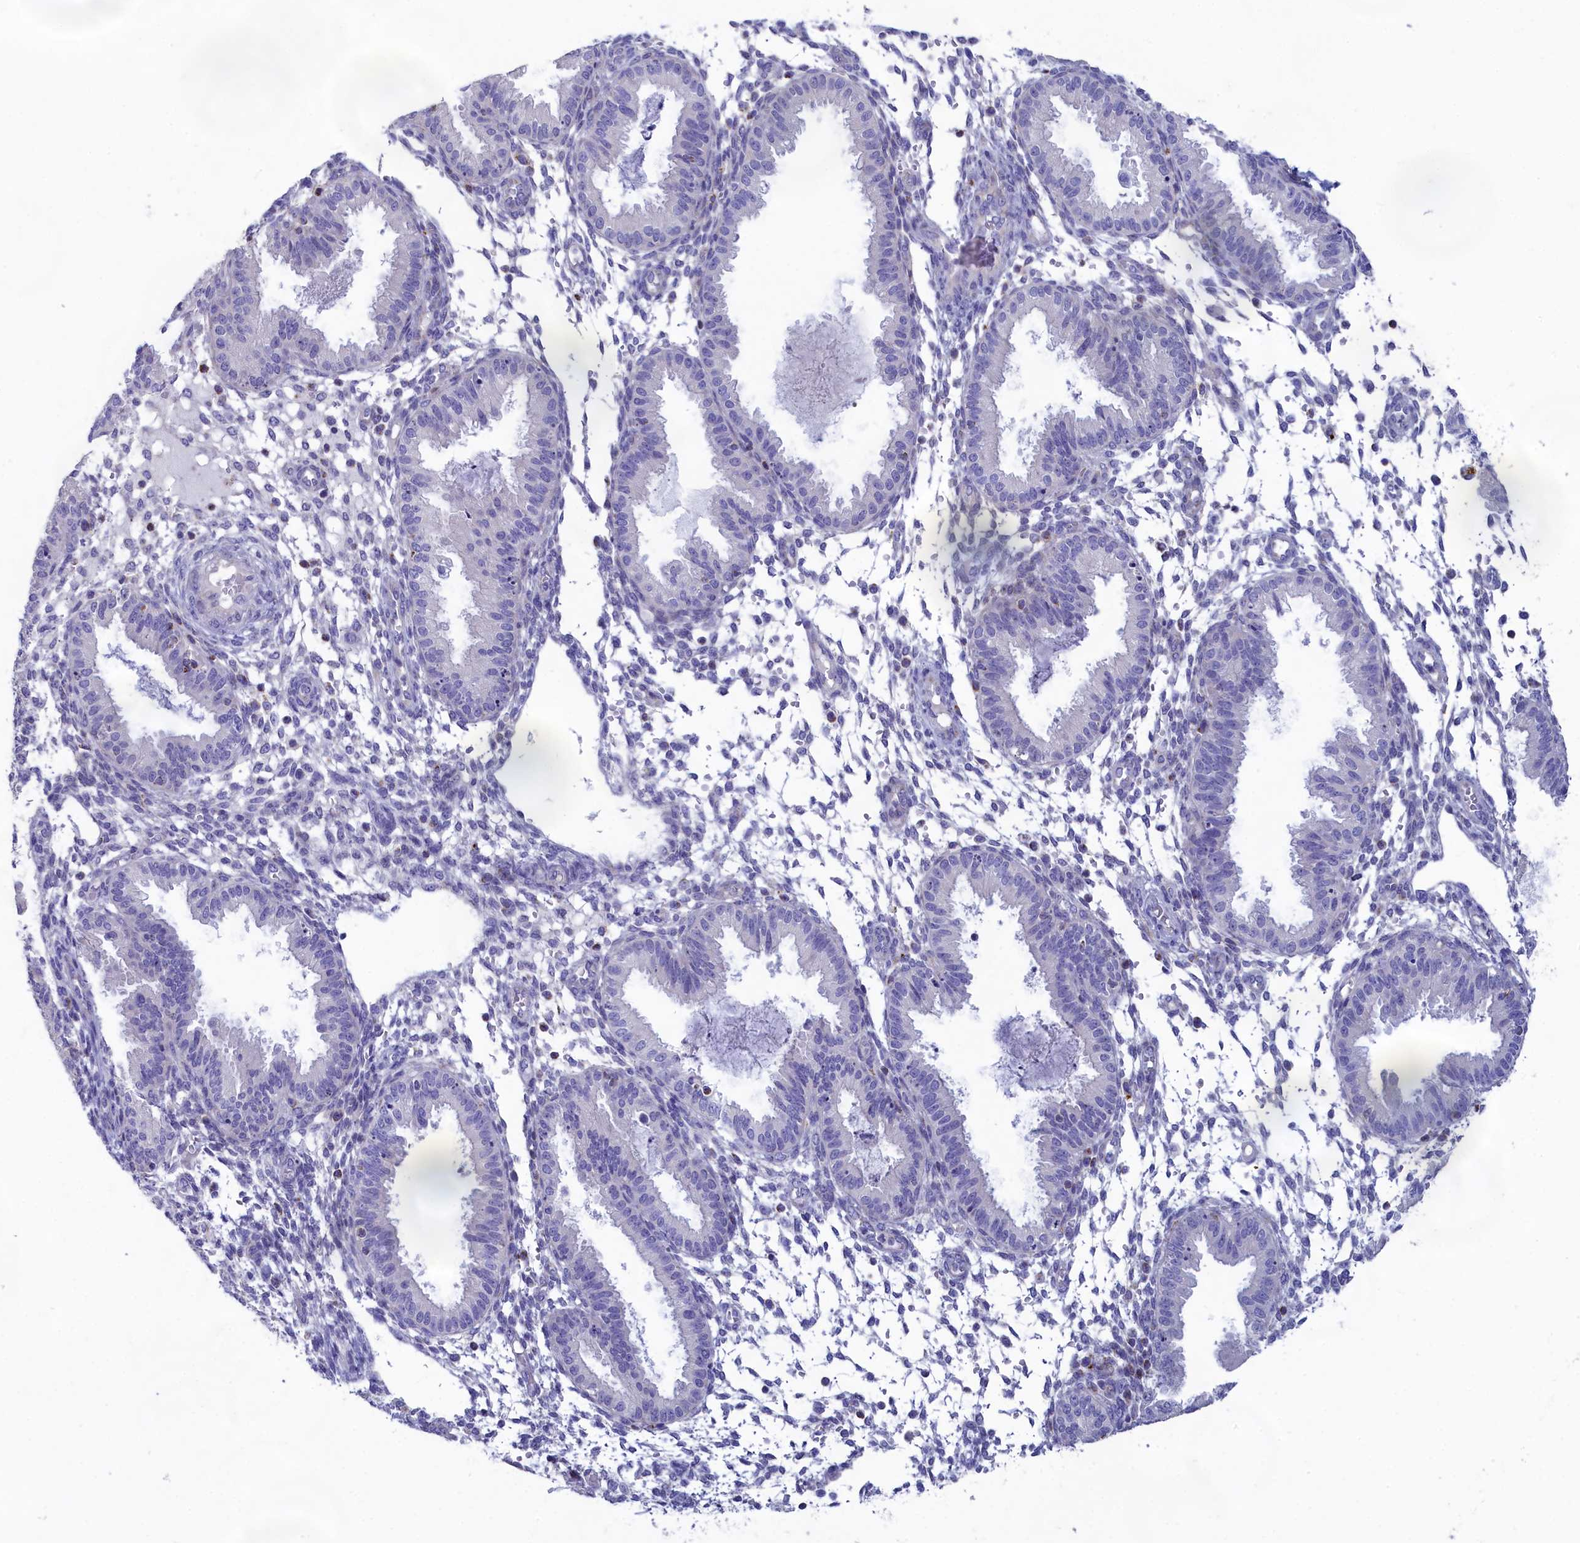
{"staining": {"intensity": "negative", "quantity": "none", "location": "none"}, "tissue": "endometrium", "cell_type": "Cells in endometrial stroma", "image_type": "normal", "snomed": [{"axis": "morphology", "description": "Normal tissue, NOS"}, {"axis": "topography", "description": "Endometrium"}], "caption": "A high-resolution photomicrograph shows immunohistochemistry staining of normal endometrium, which exhibits no significant expression in cells in endometrial stroma.", "gene": "PRDM12", "patient": {"sex": "female", "age": 33}}